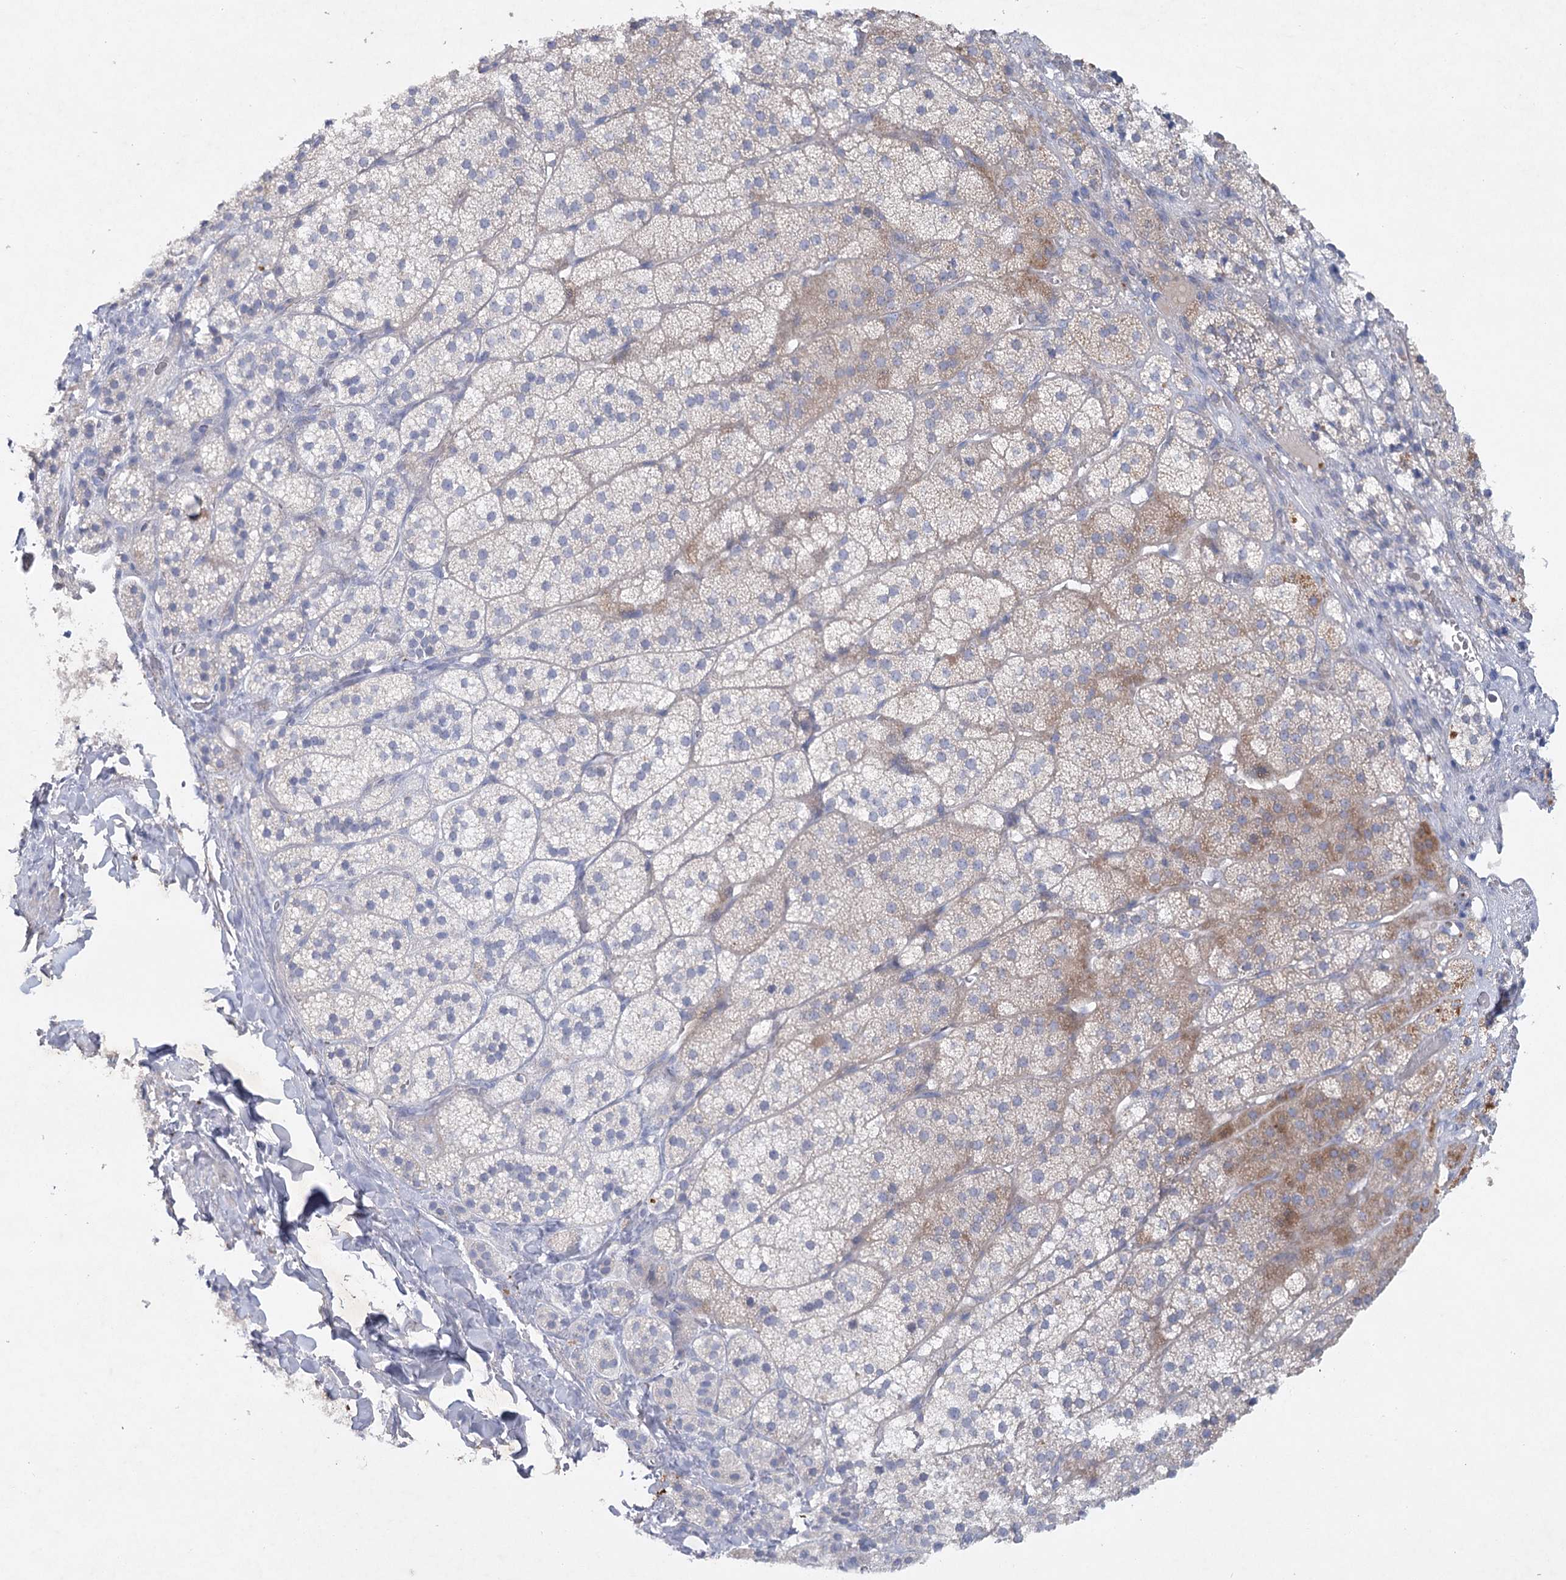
{"staining": {"intensity": "moderate", "quantity": "<25%", "location": "cytoplasmic/membranous"}, "tissue": "adrenal gland", "cell_type": "Glandular cells", "image_type": "normal", "snomed": [{"axis": "morphology", "description": "Normal tissue, NOS"}, {"axis": "topography", "description": "Adrenal gland"}], "caption": "Protein analysis of unremarkable adrenal gland demonstrates moderate cytoplasmic/membranous expression in about <25% of glandular cells.", "gene": "MAP3K13", "patient": {"sex": "female", "age": 44}}